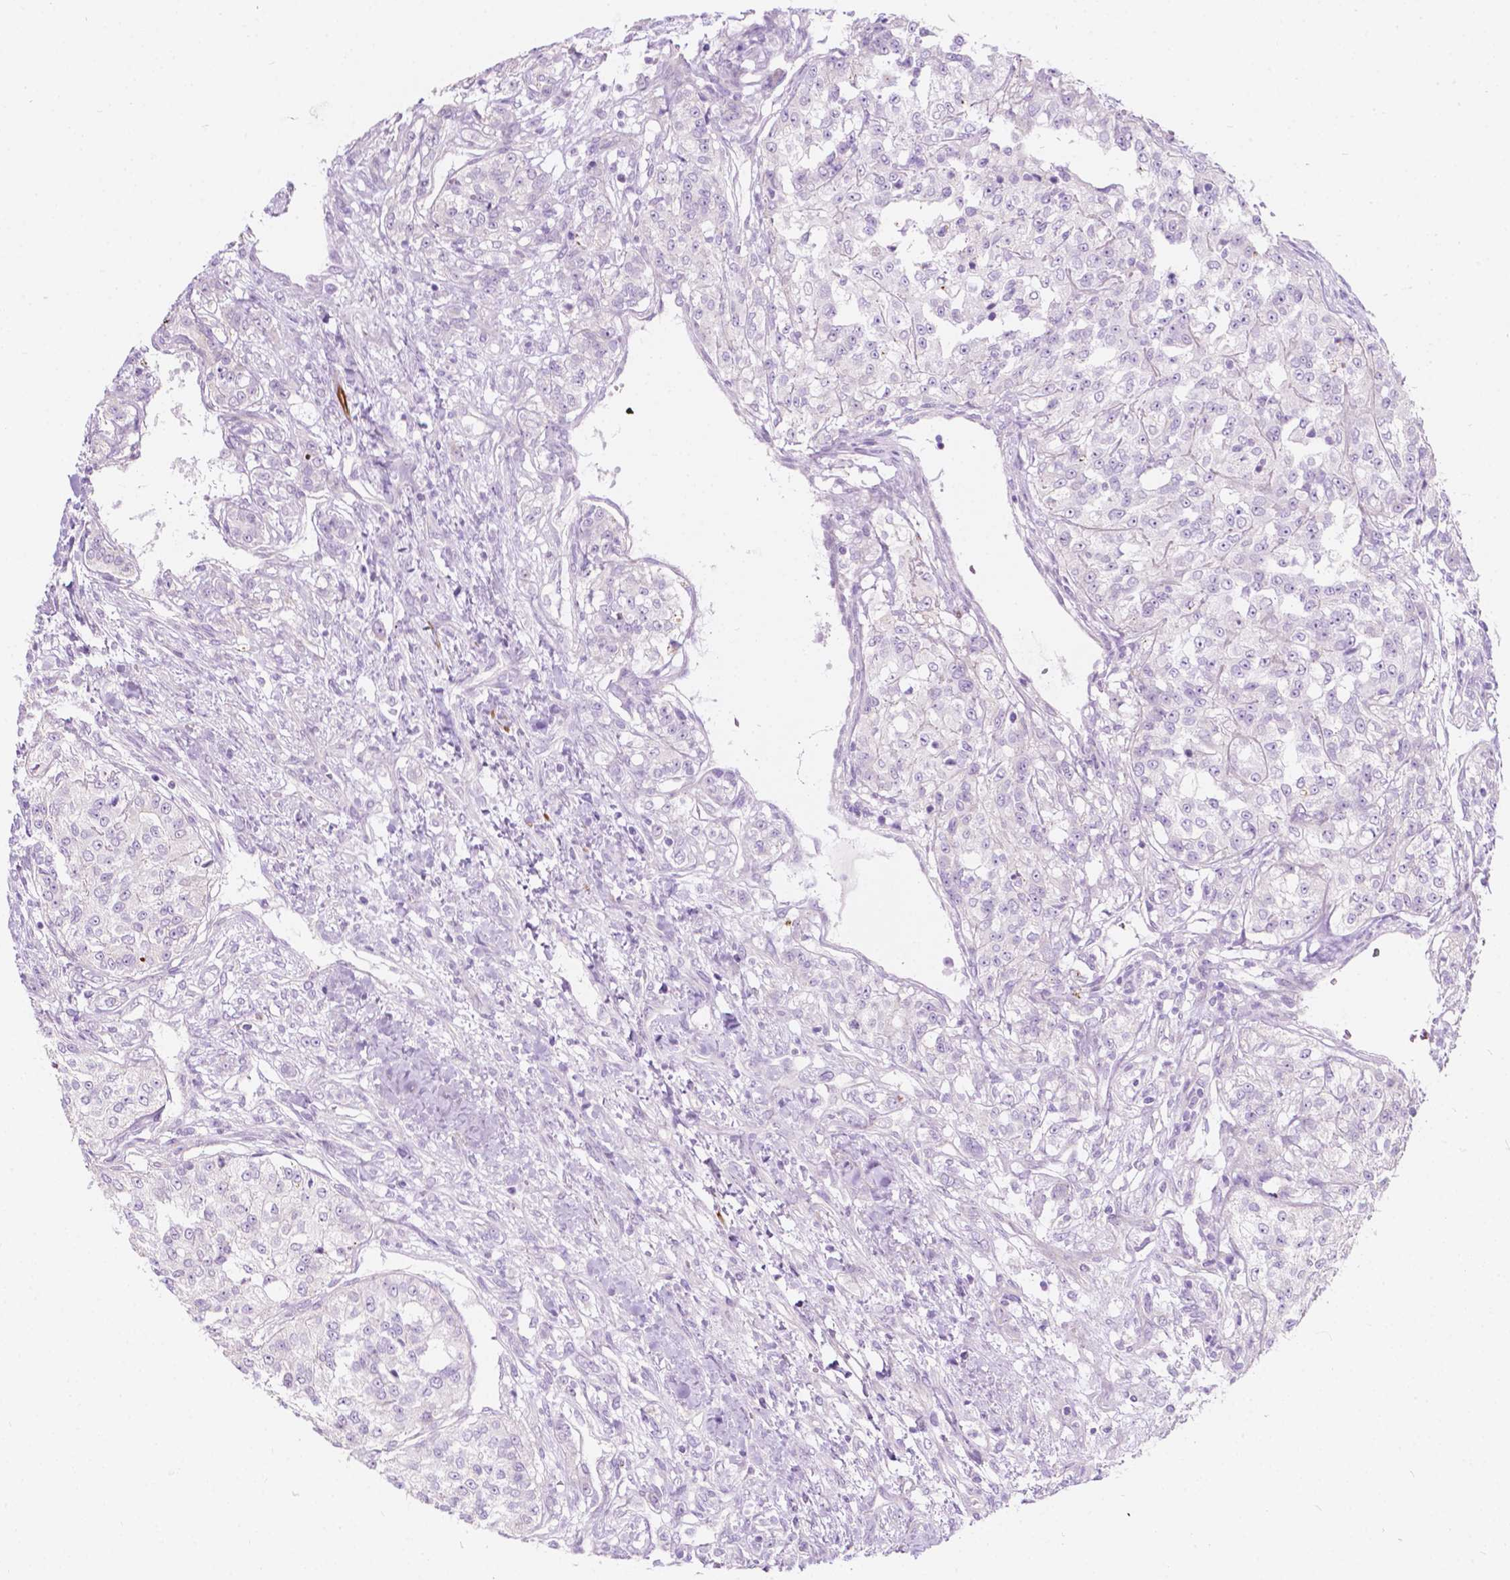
{"staining": {"intensity": "negative", "quantity": "none", "location": "none"}, "tissue": "renal cancer", "cell_type": "Tumor cells", "image_type": "cancer", "snomed": [{"axis": "morphology", "description": "Adenocarcinoma, NOS"}, {"axis": "topography", "description": "Kidney"}], "caption": "High magnification brightfield microscopy of adenocarcinoma (renal) stained with DAB (brown) and counterstained with hematoxylin (blue): tumor cells show no significant expression. (Immunohistochemistry, brightfield microscopy, high magnification).", "gene": "NOS1AP", "patient": {"sex": "female", "age": 63}}